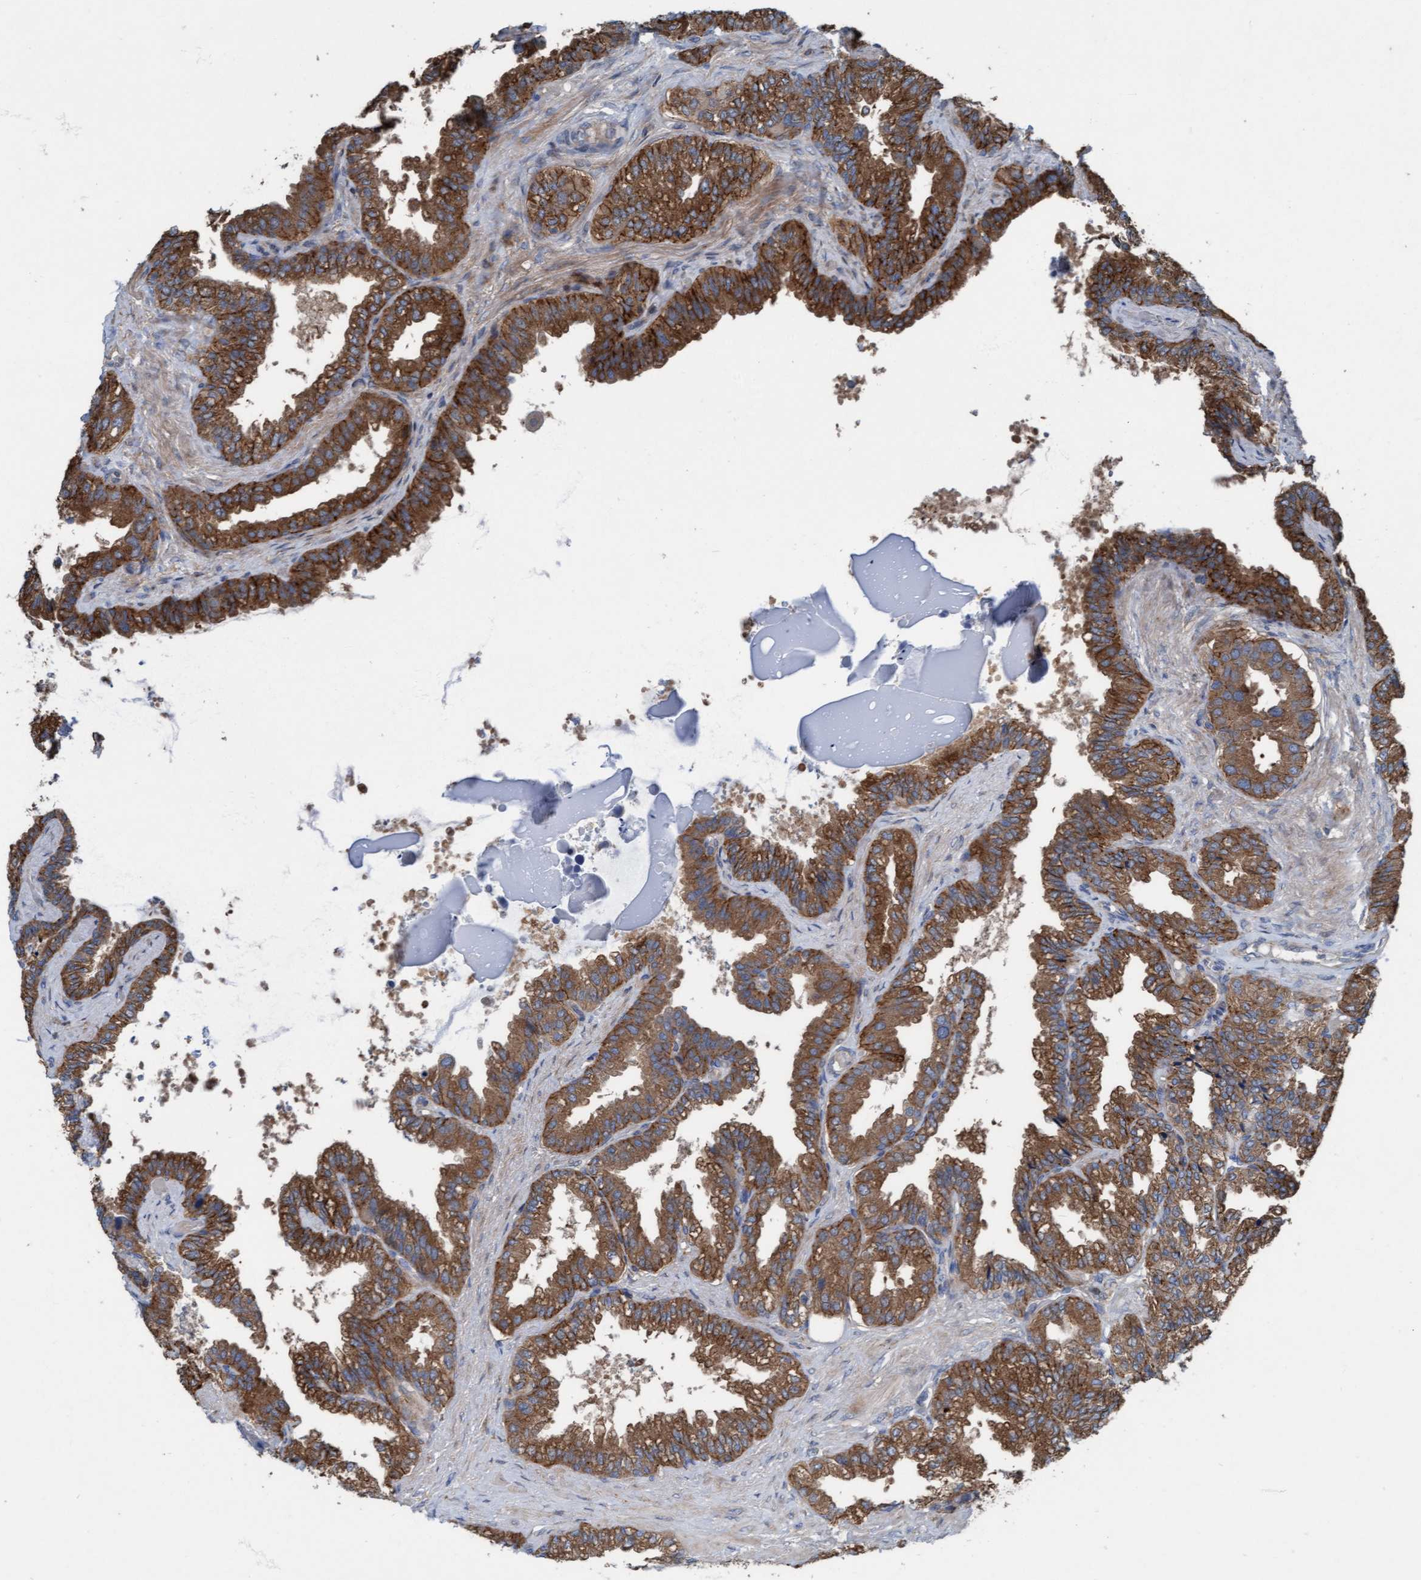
{"staining": {"intensity": "strong", "quantity": ">75%", "location": "cytoplasmic/membranous"}, "tissue": "seminal vesicle", "cell_type": "Glandular cells", "image_type": "normal", "snomed": [{"axis": "morphology", "description": "Normal tissue, NOS"}, {"axis": "topography", "description": "Seminal veicle"}], "caption": "Protein staining of benign seminal vesicle shows strong cytoplasmic/membranous positivity in approximately >75% of glandular cells. (Stains: DAB in brown, nuclei in blue, Microscopy: brightfield microscopy at high magnification).", "gene": "KLHL26", "patient": {"sex": "male", "age": 46}}